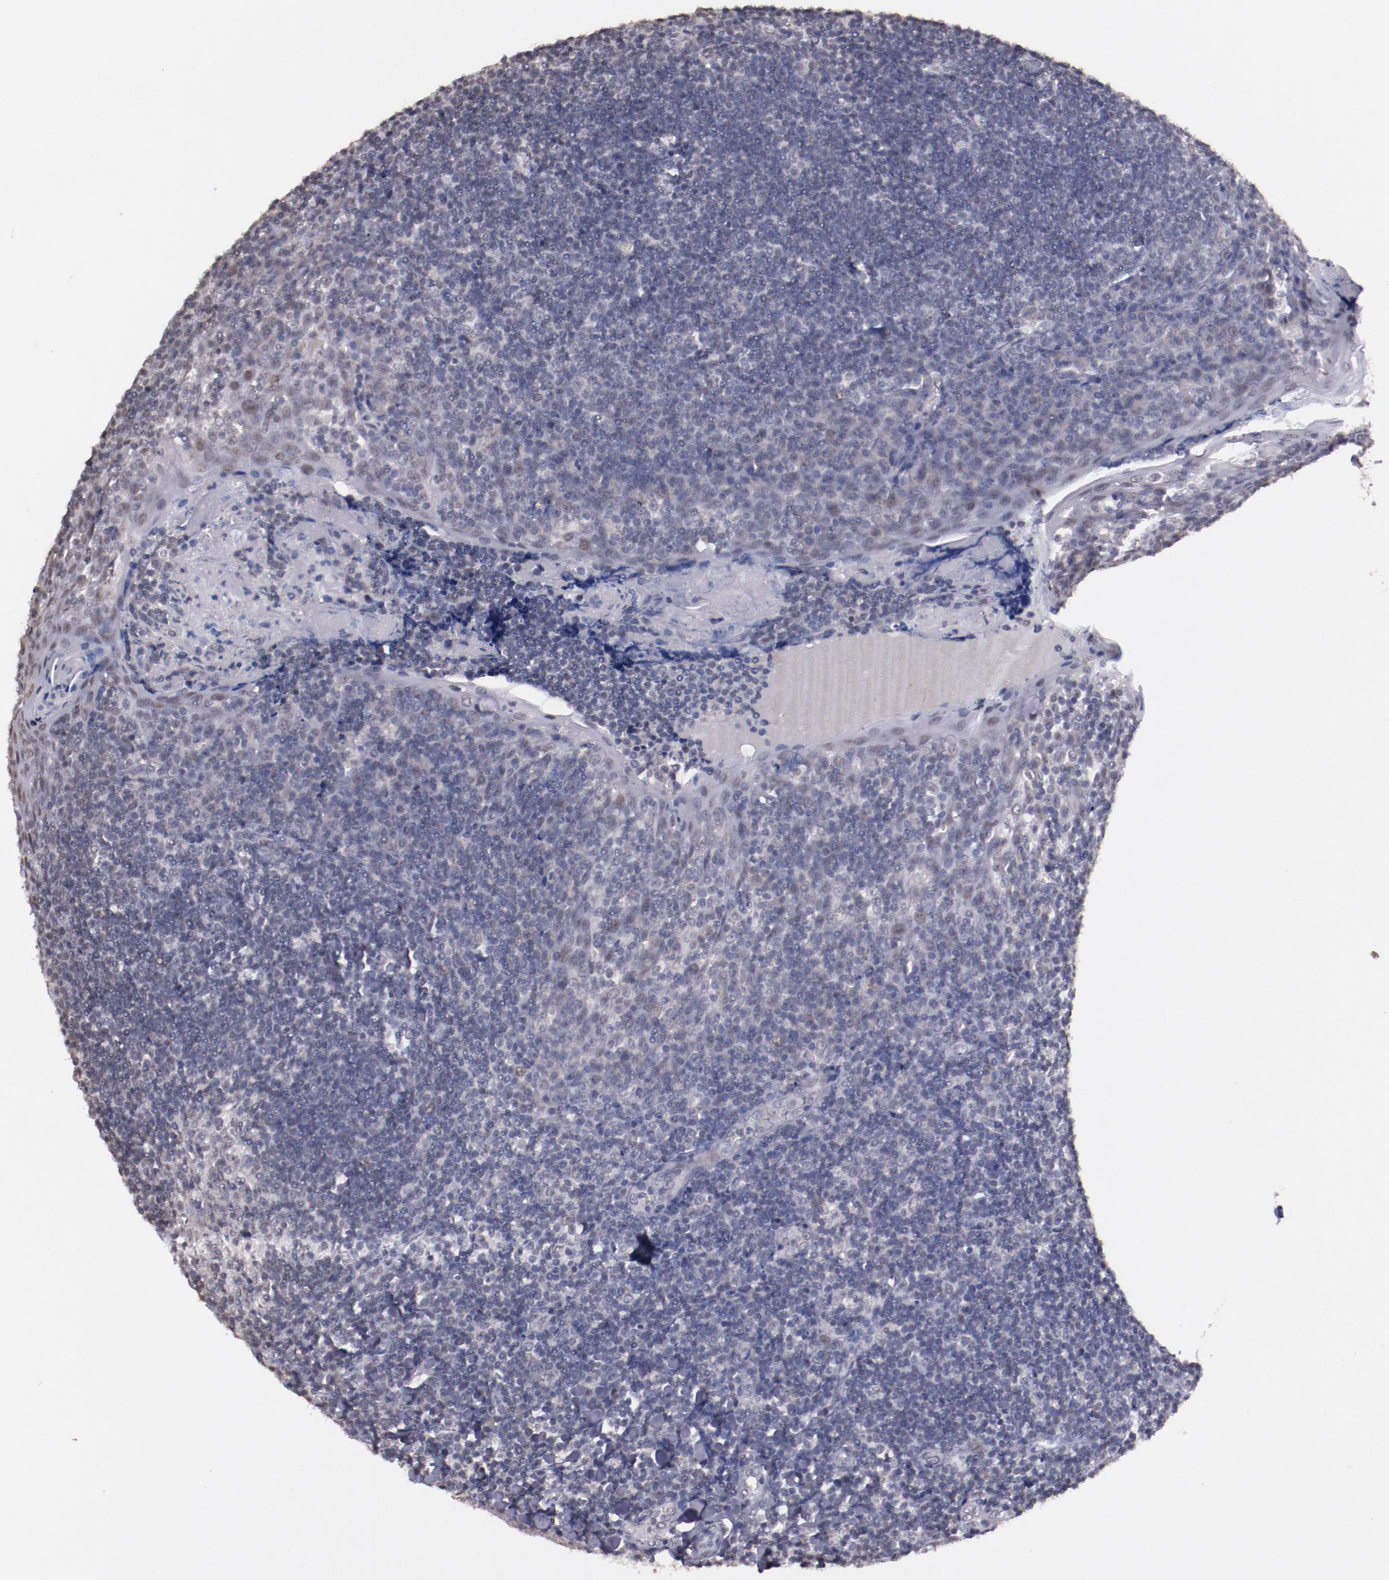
{"staining": {"intensity": "negative", "quantity": "none", "location": "none"}, "tissue": "tonsil", "cell_type": "Germinal center cells", "image_type": "normal", "snomed": [{"axis": "morphology", "description": "Normal tissue, NOS"}, {"axis": "topography", "description": "Tonsil"}], "caption": "Protein analysis of benign tonsil displays no significant staining in germinal center cells.", "gene": "NRXN3", "patient": {"sex": "male", "age": 20}}